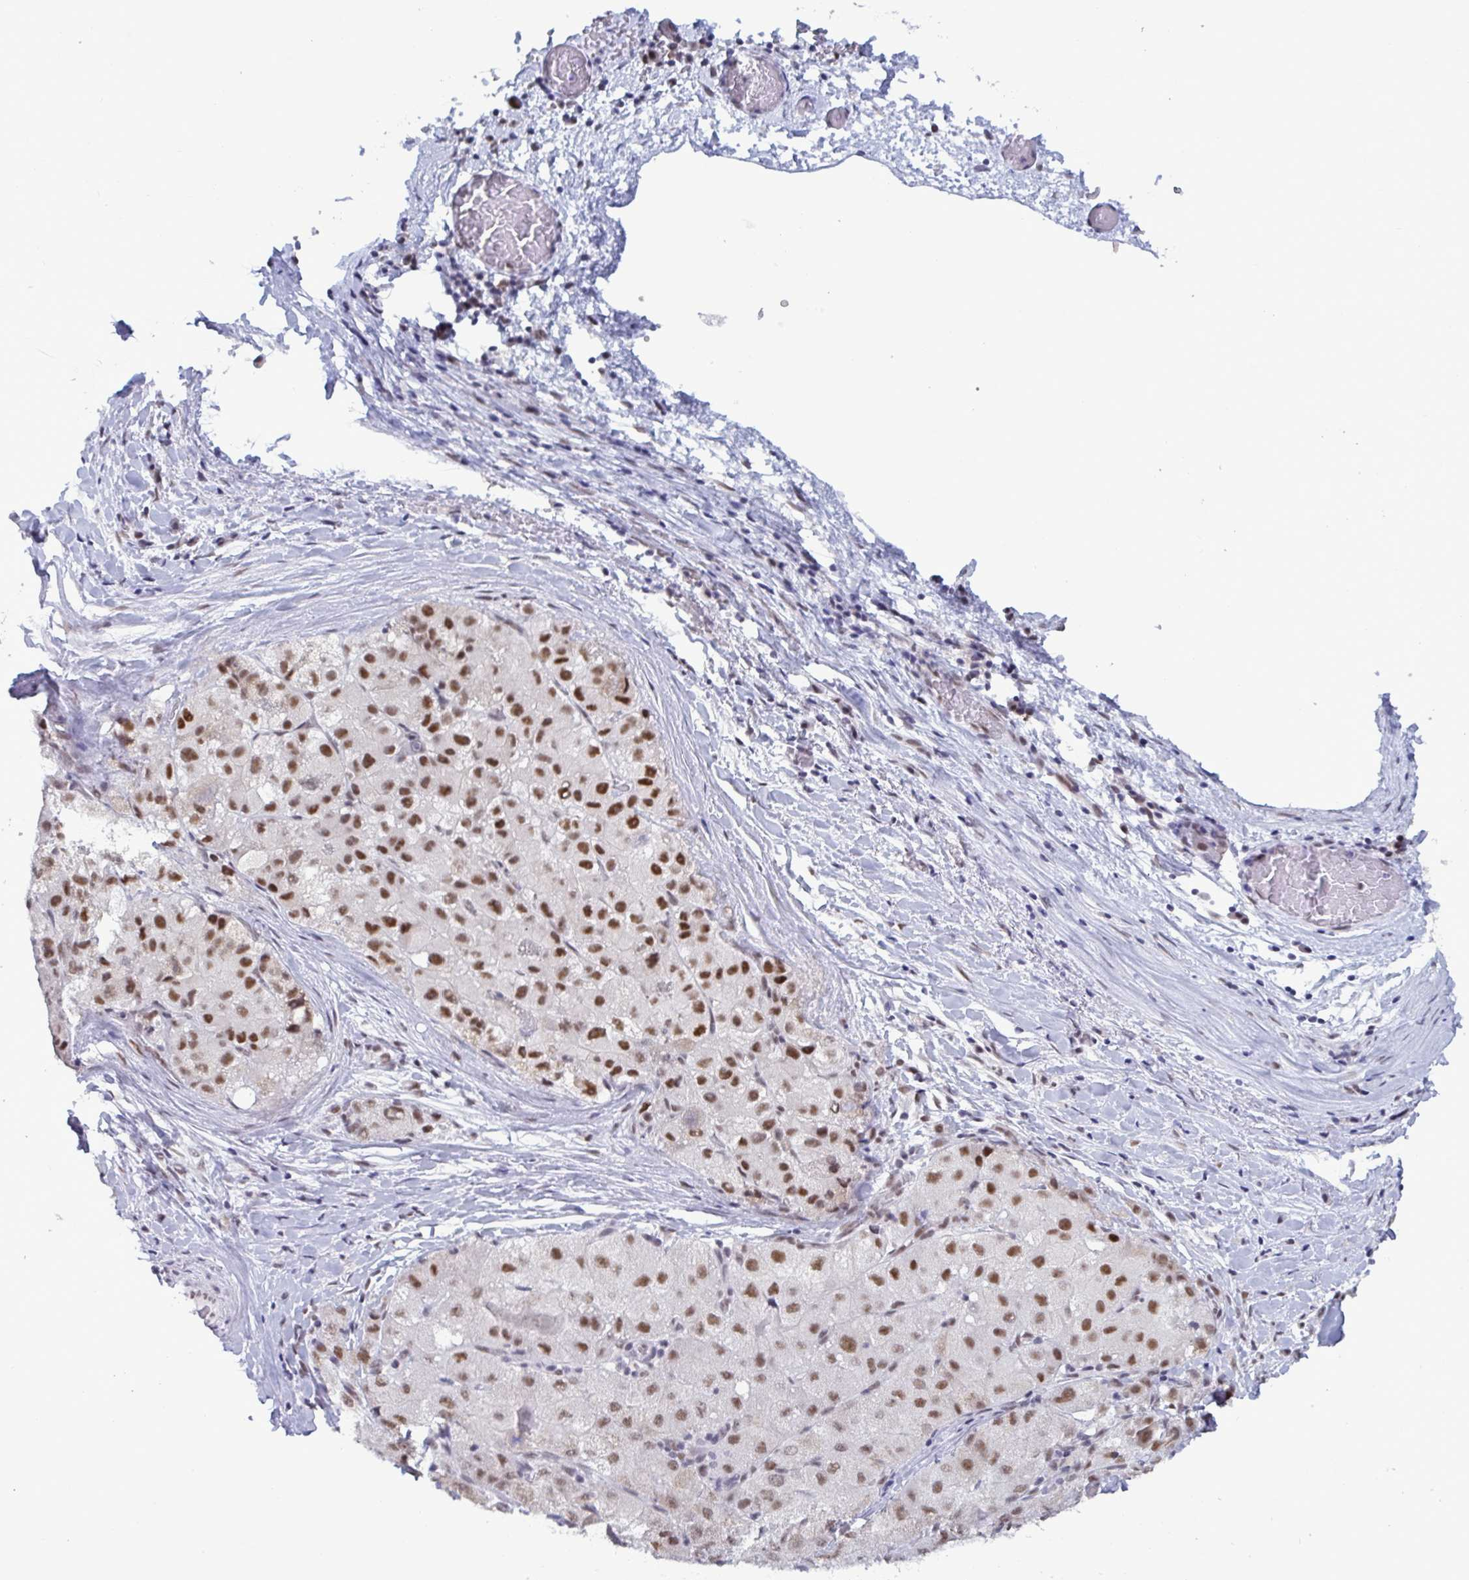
{"staining": {"intensity": "strong", "quantity": ">75%", "location": "nuclear"}, "tissue": "liver cancer", "cell_type": "Tumor cells", "image_type": "cancer", "snomed": [{"axis": "morphology", "description": "Carcinoma, Hepatocellular, NOS"}, {"axis": "topography", "description": "Liver"}], "caption": "Immunohistochemistry (IHC) staining of liver cancer (hepatocellular carcinoma), which exhibits high levels of strong nuclear positivity in about >75% of tumor cells indicating strong nuclear protein staining. The staining was performed using DAB (3,3'-diaminobenzidine) (brown) for protein detection and nuclei were counterstained in hematoxylin (blue).", "gene": "PPP1R10", "patient": {"sex": "male", "age": 80}}